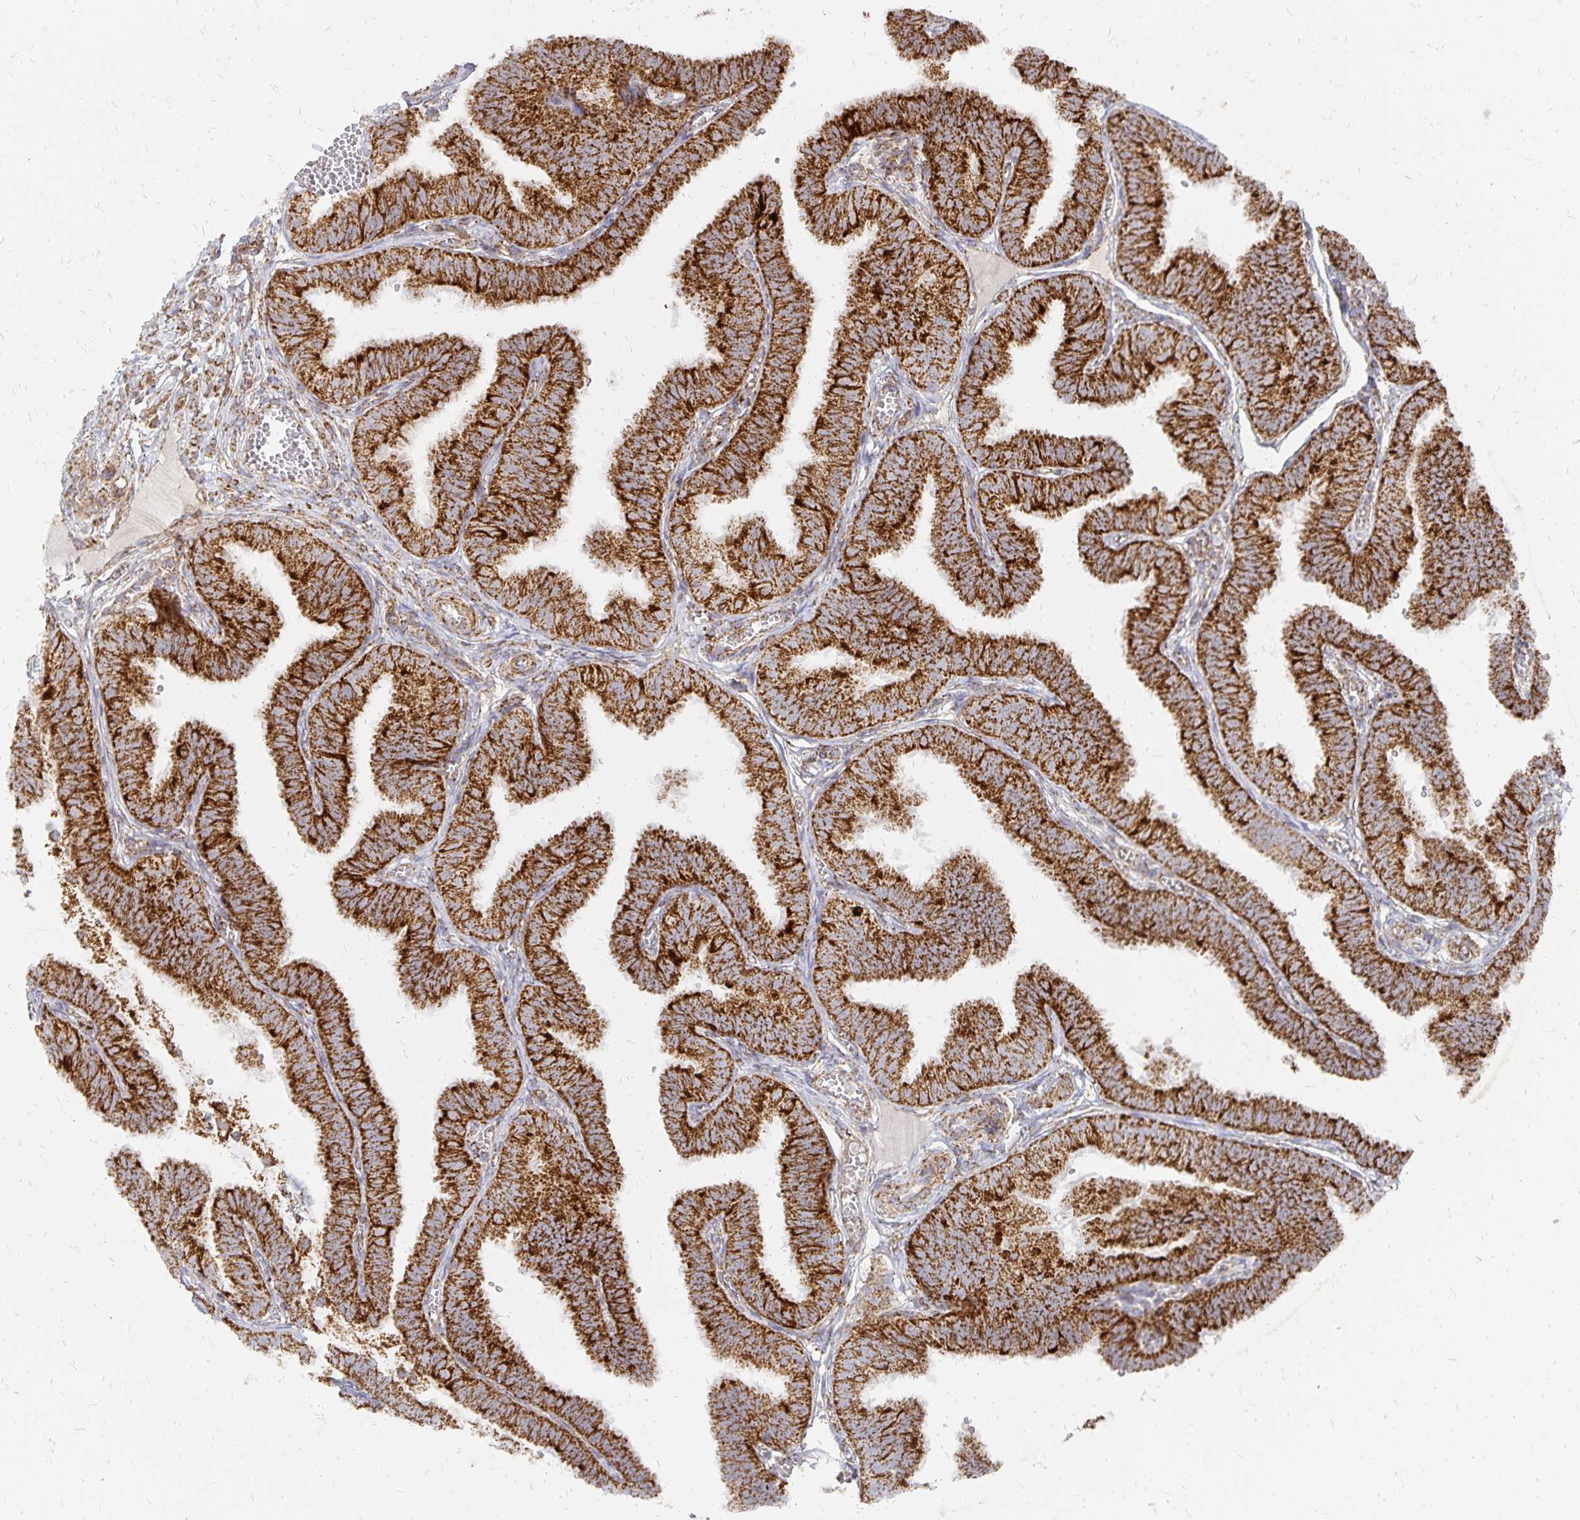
{"staining": {"intensity": "strong", "quantity": ">75%", "location": "cytoplasmic/membranous"}, "tissue": "fallopian tube", "cell_type": "Glandular cells", "image_type": "normal", "snomed": [{"axis": "morphology", "description": "Normal tissue, NOS"}, {"axis": "topography", "description": "Fallopian tube"}], "caption": "Immunohistochemistry (IHC) staining of unremarkable fallopian tube, which shows high levels of strong cytoplasmic/membranous staining in about >75% of glandular cells indicating strong cytoplasmic/membranous protein positivity. The staining was performed using DAB (3,3'-diaminobenzidine) (brown) for protein detection and nuclei were counterstained in hematoxylin (blue).", "gene": "STOML2", "patient": {"sex": "female", "age": 25}}